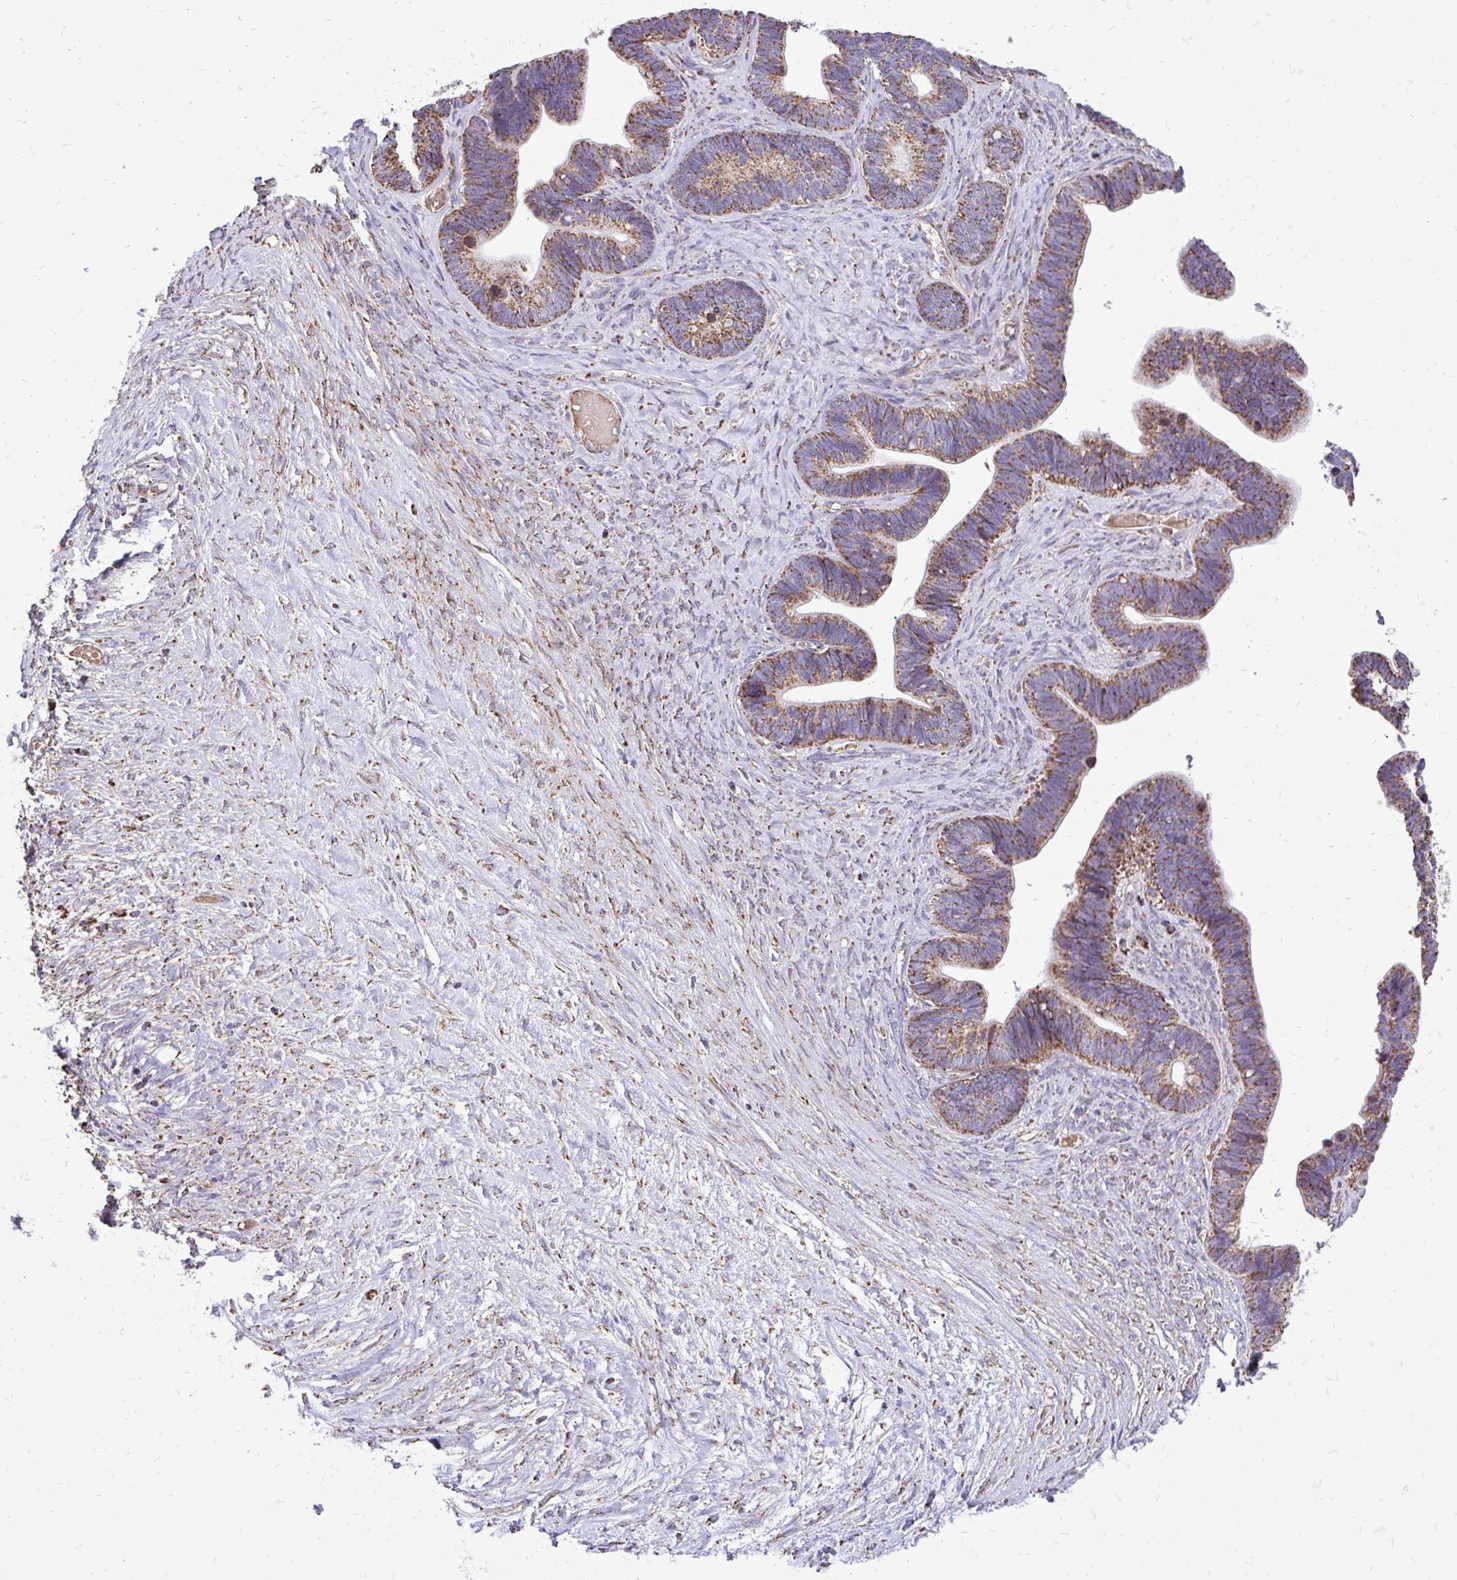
{"staining": {"intensity": "moderate", "quantity": ">75%", "location": "cytoplasmic/membranous"}, "tissue": "ovarian cancer", "cell_type": "Tumor cells", "image_type": "cancer", "snomed": [{"axis": "morphology", "description": "Cystadenocarcinoma, serous, NOS"}, {"axis": "topography", "description": "Ovary"}], "caption": "The photomicrograph reveals staining of ovarian cancer, revealing moderate cytoplasmic/membranous protein positivity (brown color) within tumor cells.", "gene": "UBE2C", "patient": {"sex": "female", "age": 56}}